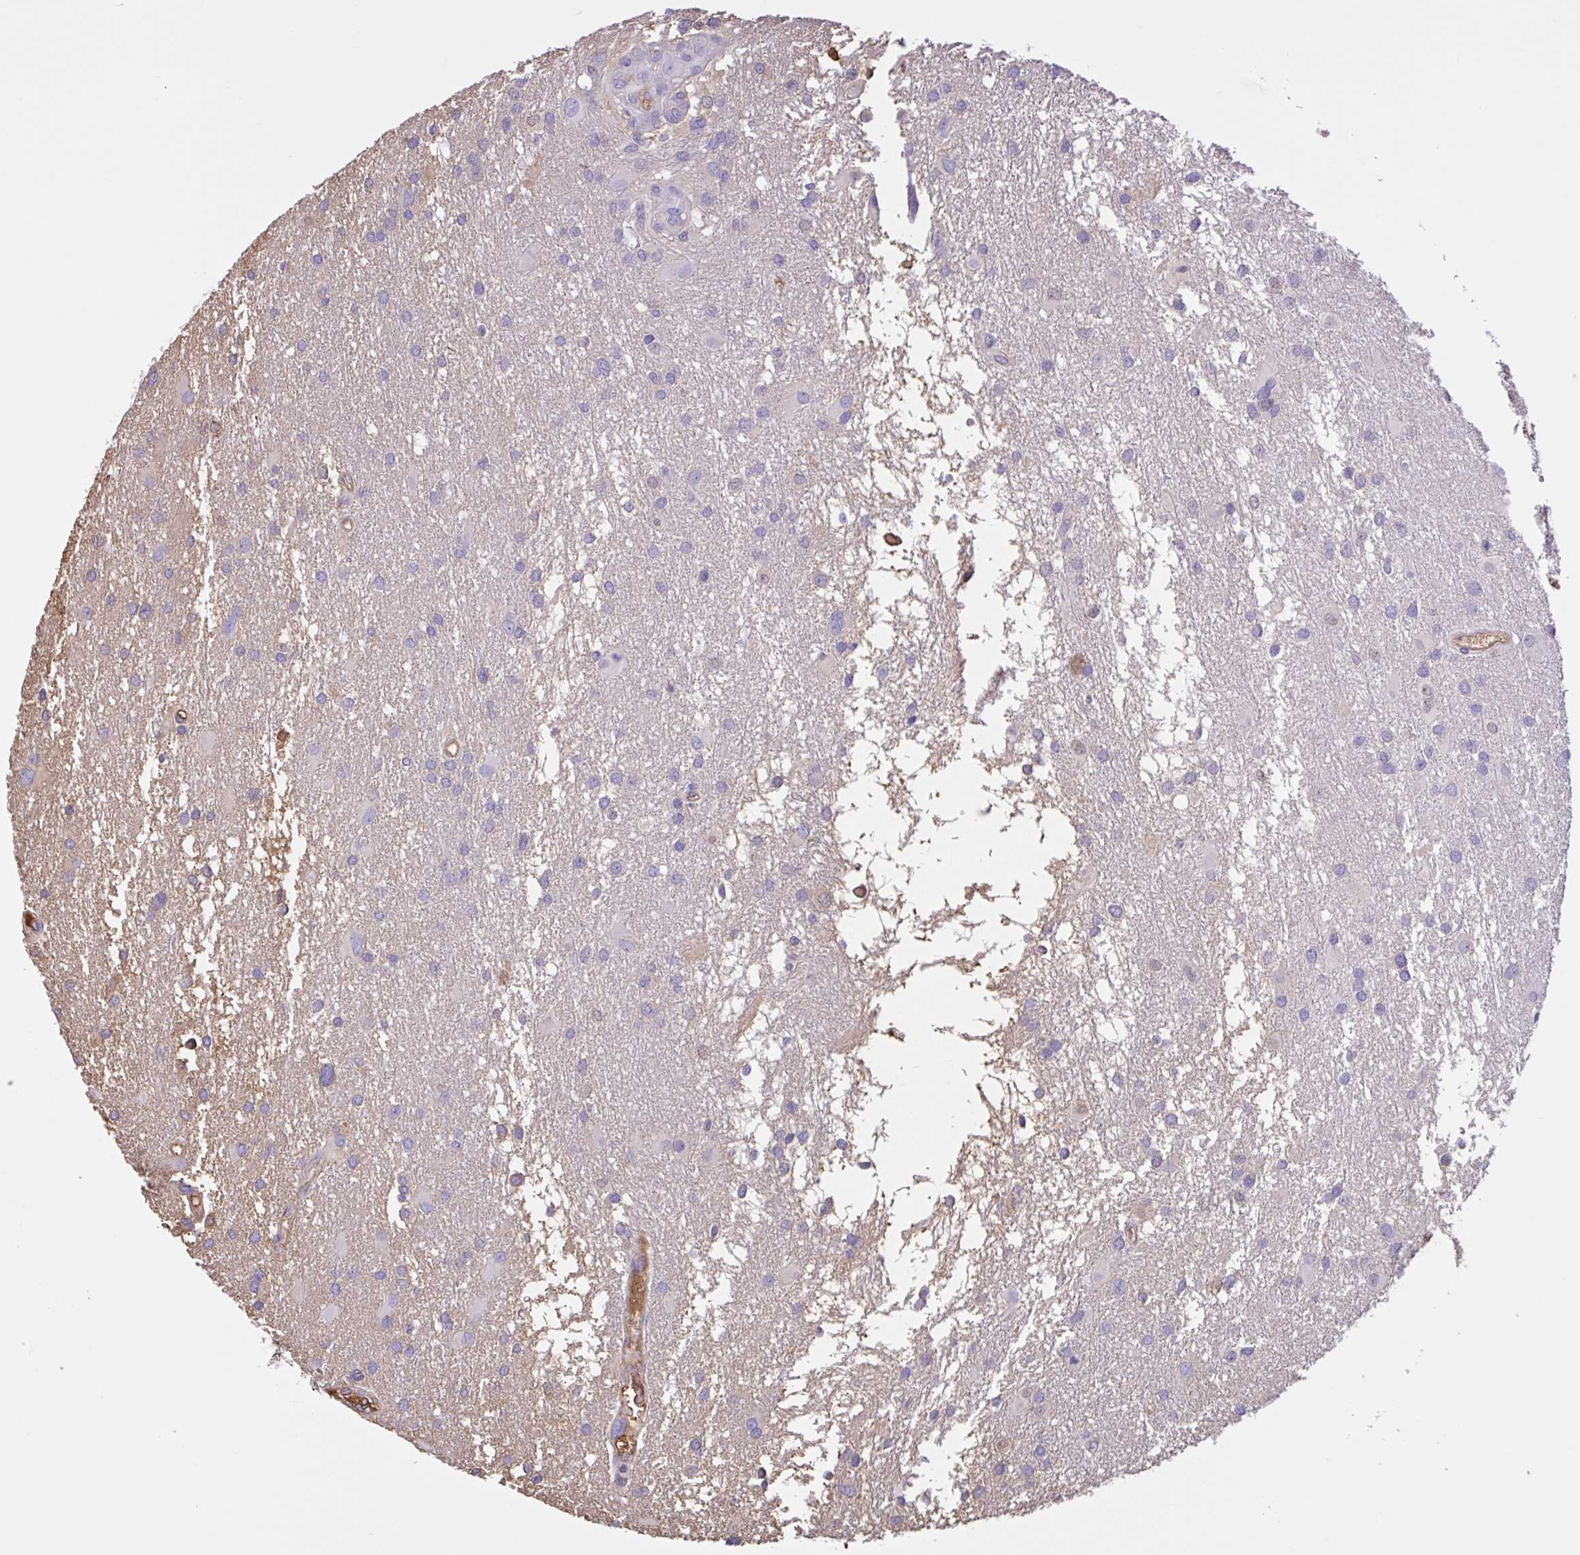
{"staining": {"intensity": "negative", "quantity": "none", "location": "none"}, "tissue": "glioma", "cell_type": "Tumor cells", "image_type": "cancer", "snomed": [{"axis": "morphology", "description": "Glioma, malignant, High grade"}, {"axis": "topography", "description": "Brain"}], "caption": "IHC histopathology image of glioma stained for a protein (brown), which displays no positivity in tumor cells.", "gene": "LARGE2", "patient": {"sex": "male", "age": 53}}